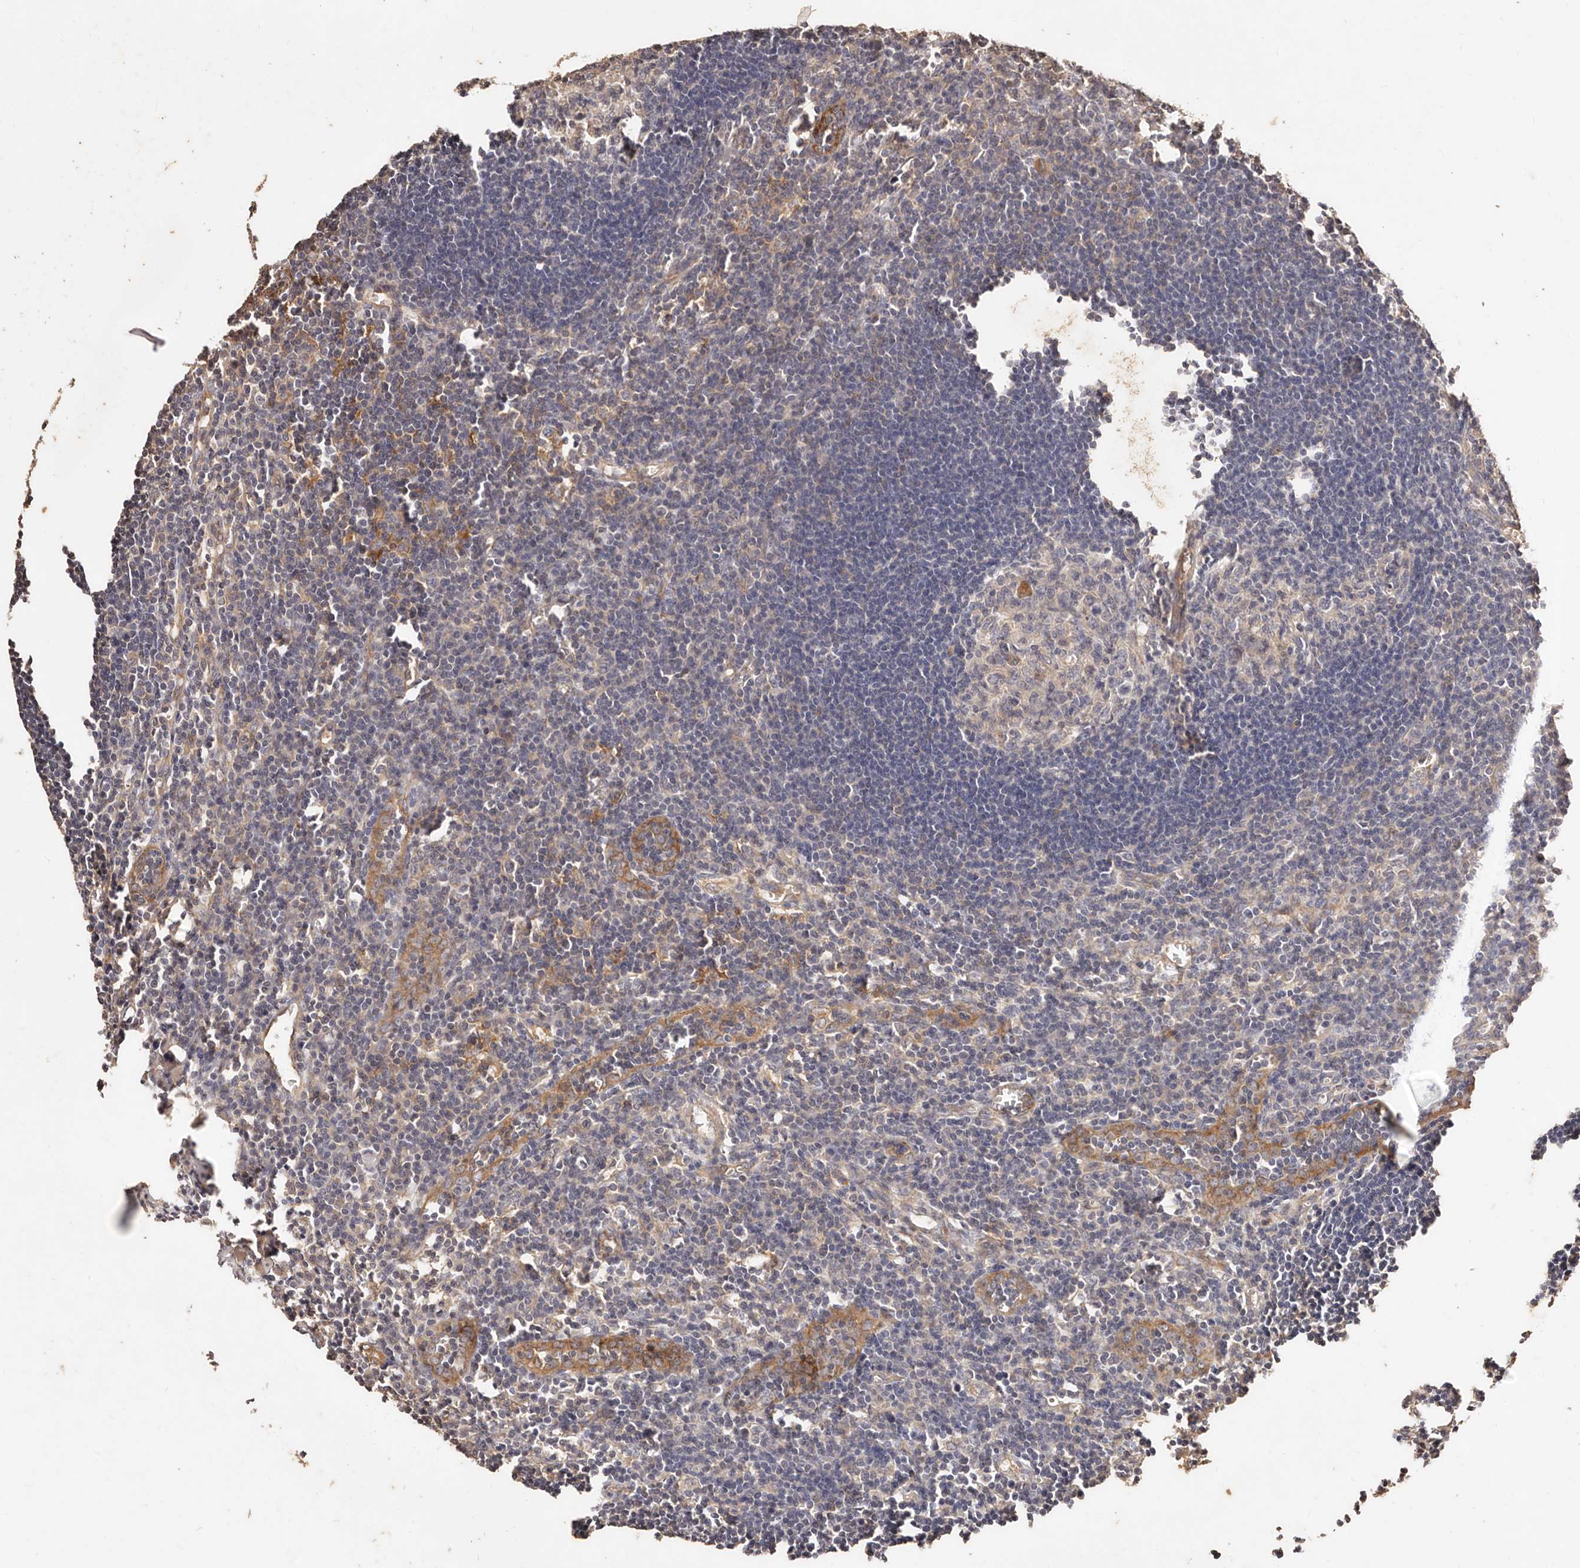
{"staining": {"intensity": "weak", "quantity": ">75%", "location": "cytoplasmic/membranous"}, "tissue": "lymph node", "cell_type": "Germinal center cells", "image_type": "normal", "snomed": [{"axis": "morphology", "description": "Normal tissue, NOS"}, {"axis": "morphology", "description": "Malignant melanoma, Metastatic site"}, {"axis": "topography", "description": "Lymph node"}], "caption": "This histopathology image demonstrates immunohistochemistry (IHC) staining of benign human lymph node, with low weak cytoplasmic/membranous staining in about >75% of germinal center cells.", "gene": "CCL14", "patient": {"sex": "male", "age": 41}}